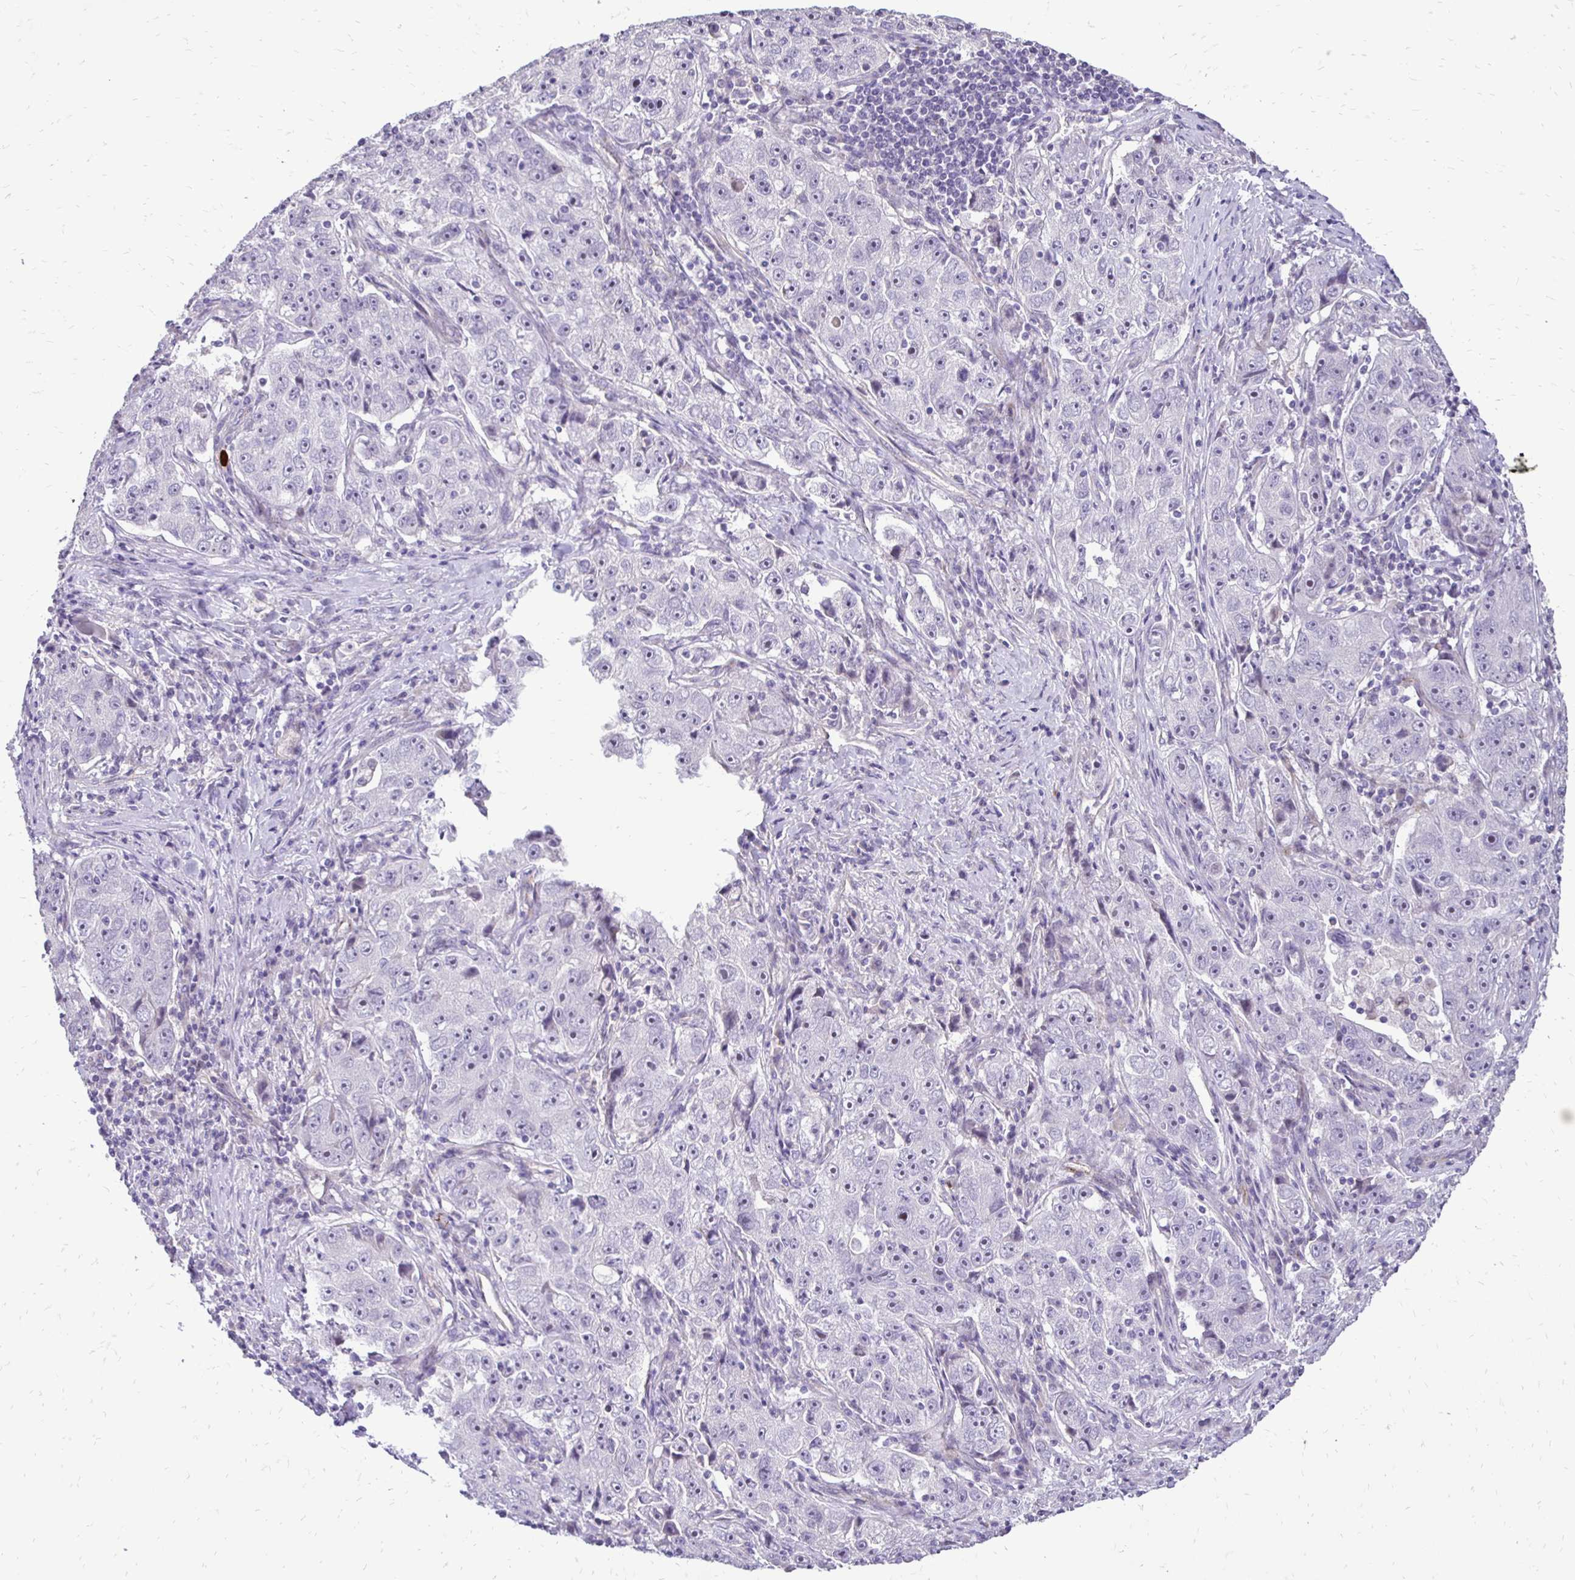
{"staining": {"intensity": "negative", "quantity": "none", "location": "none"}, "tissue": "lung cancer", "cell_type": "Tumor cells", "image_type": "cancer", "snomed": [{"axis": "morphology", "description": "Normal morphology"}, {"axis": "morphology", "description": "Adenocarcinoma, NOS"}, {"axis": "topography", "description": "Lymph node"}, {"axis": "topography", "description": "Lung"}], "caption": "IHC of lung cancer shows no expression in tumor cells.", "gene": "GAS2", "patient": {"sex": "female", "age": 57}}